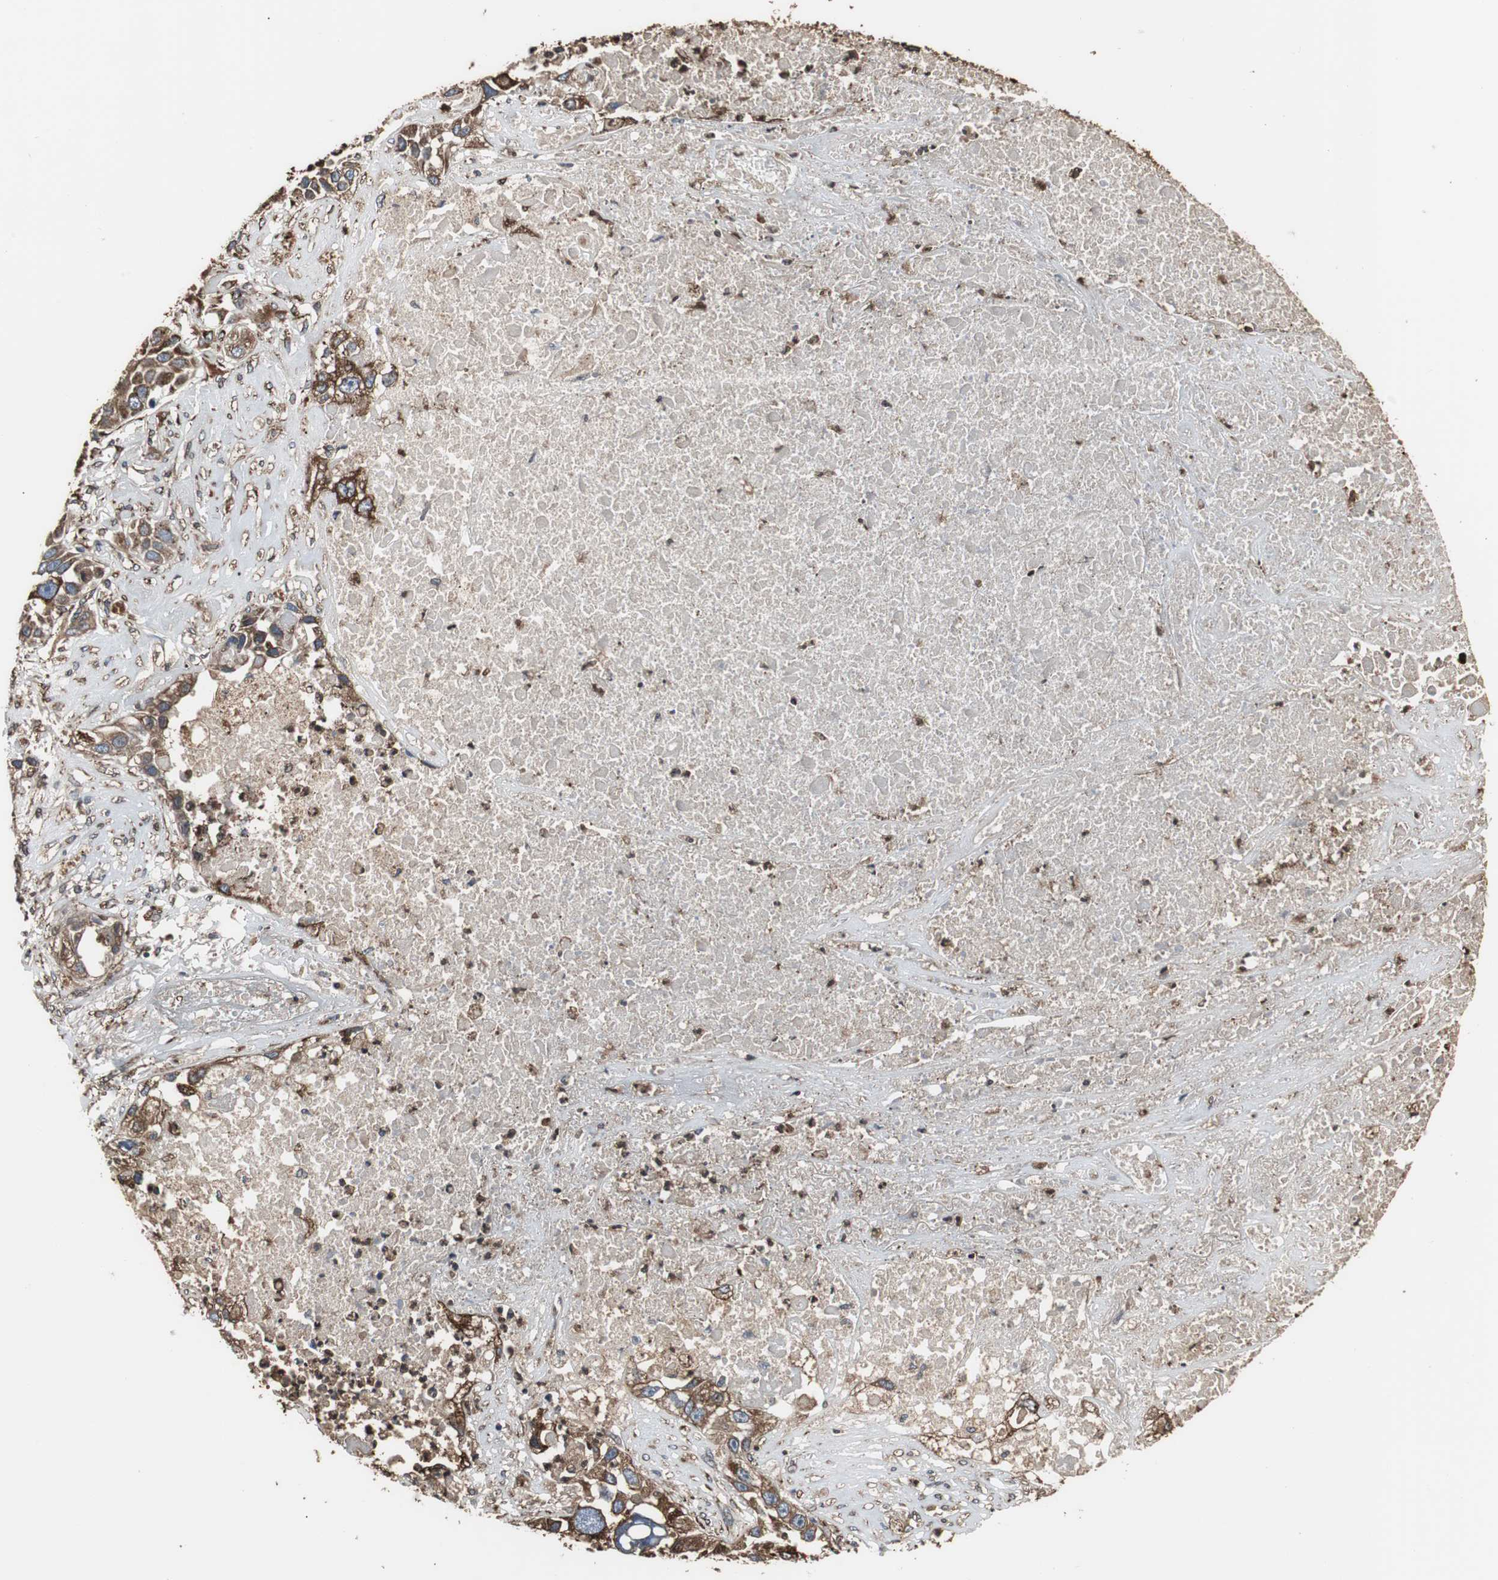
{"staining": {"intensity": "strong", "quantity": ">75%", "location": "cytoplasmic/membranous"}, "tissue": "lung cancer", "cell_type": "Tumor cells", "image_type": "cancer", "snomed": [{"axis": "morphology", "description": "Squamous cell carcinoma, NOS"}, {"axis": "topography", "description": "Lung"}], "caption": "Immunohistochemical staining of human squamous cell carcinoma (lung) demonstrates strong cytoplasmic/membranous protein expression in approximately >75% of tumor cells.", "gene": "CALU", "patient": {"sex": "male", "age": 71}}